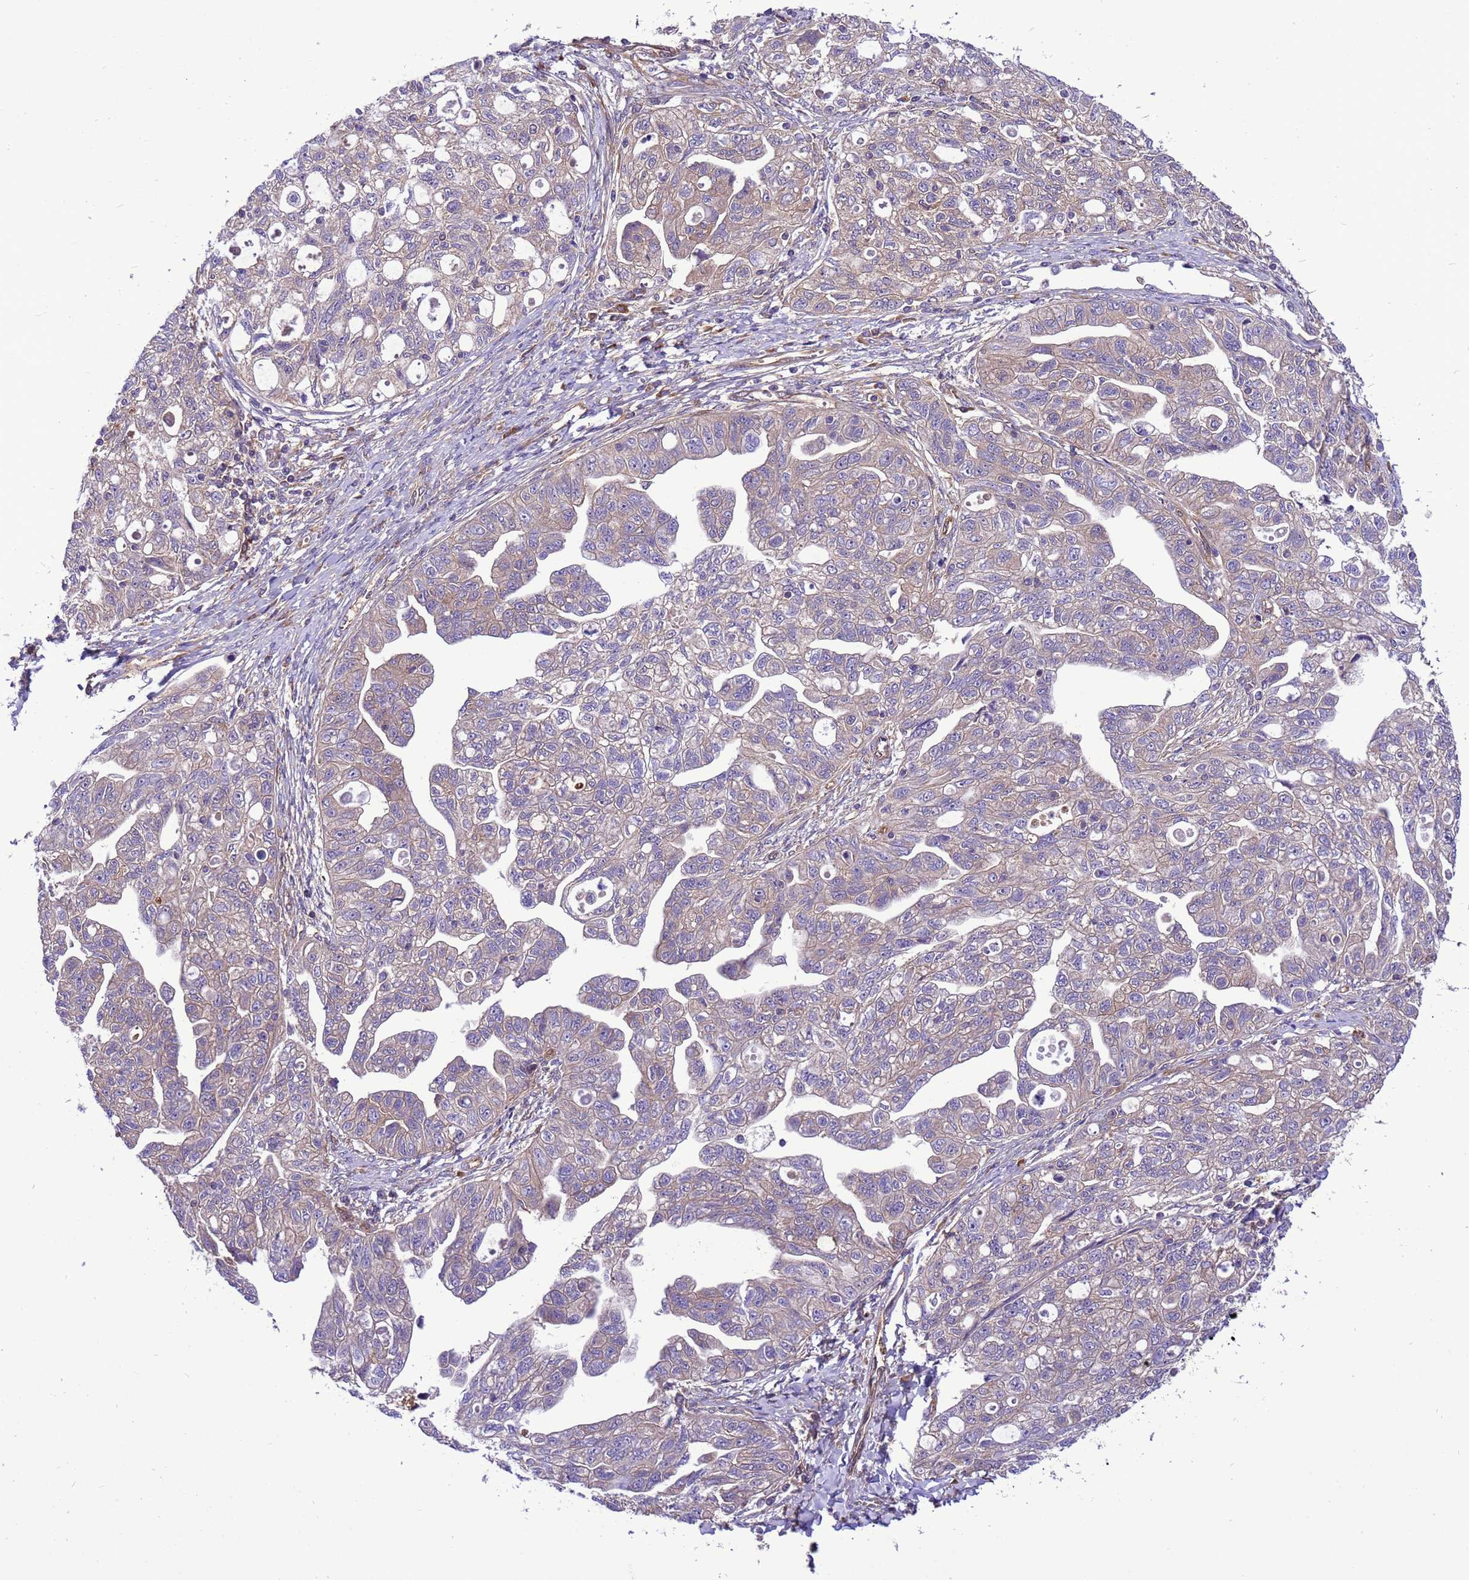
{"staining": {"intensity": "weak", "quantity": "25%-75%", "location": "cytoplasmic/membranous"}, "tissue": "ovarian cancer", "cell_type": "Tumor cells", "image_type": "cancer", "snomed": [{"axis": "morphology", "description": "Carcinoma, NOS"}, {"axis": "morphology", "description": "Cystadenocarcinoma, serous, NOS"}, {"axis": "topography", "description": "Ovary"}], "caption": "This is an image of immunohistochemistry (IHC) staining of ovarian carcinoma, which shows weak positivity in the cytoplasmic/membranous of tumor cells.", "gene": "RABEP2", "patient": {"sex": "female", "age": 69}}